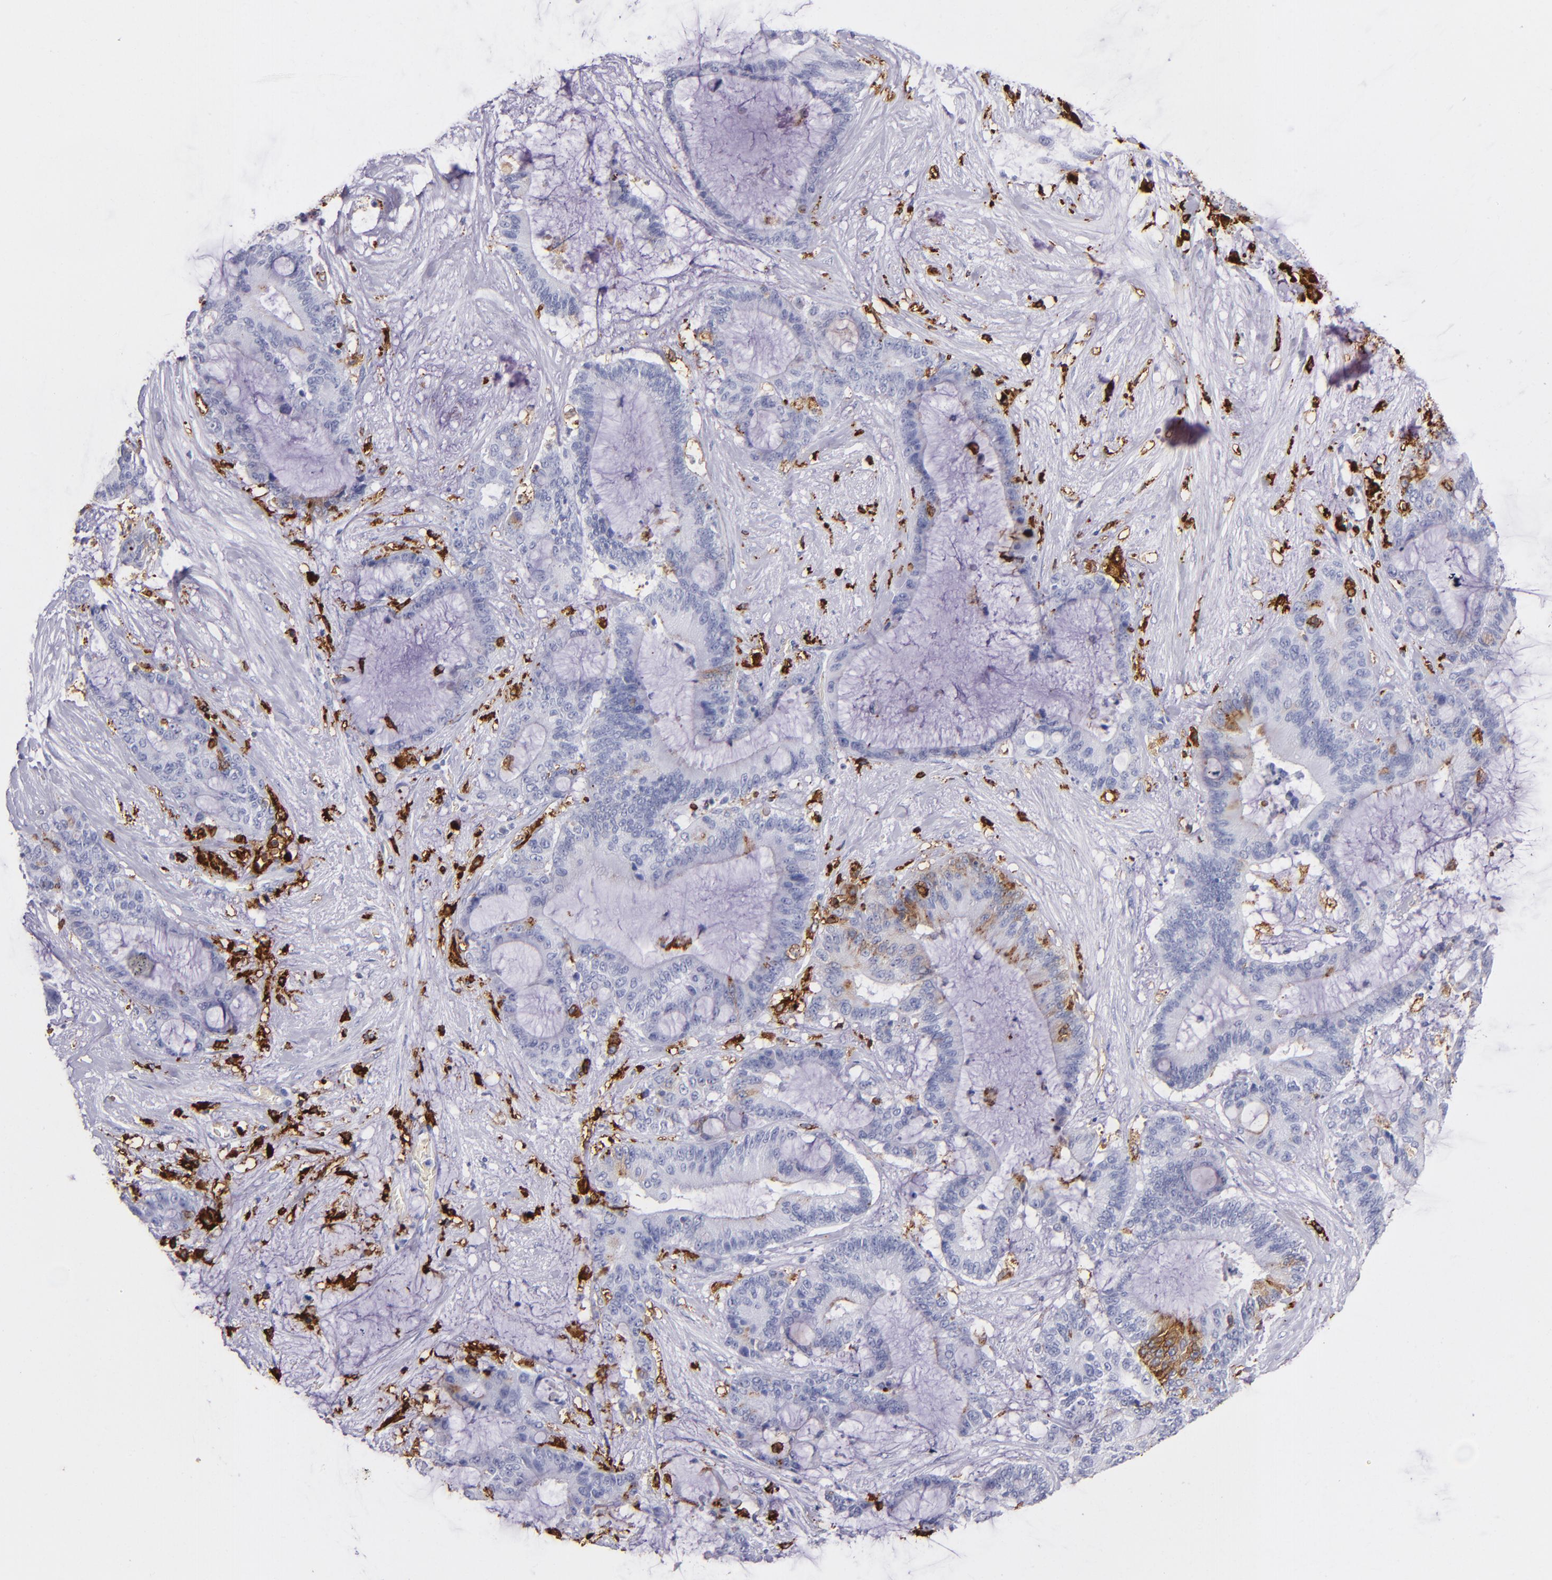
{"staining": {"intensity": "weak", "quantity": "<25%", "location": "cytoplasmic/membranous"}, "tissue": "liver cancer", "cell_type": "Tumor cells", "image_type": "cancer", "snomed": [{"axis": "morphology", "description": "Cholangiocarcinoma"}, {"axis": "topography", "description": "Liver"}], "caption": "This is a image of immunohistochemistry staining of liver cancer (cholangiocarcinoma), which shows no staining in tumor cells.", "gene": "HLA-DRA", "patient": {"sex": "female", "age": 73}}